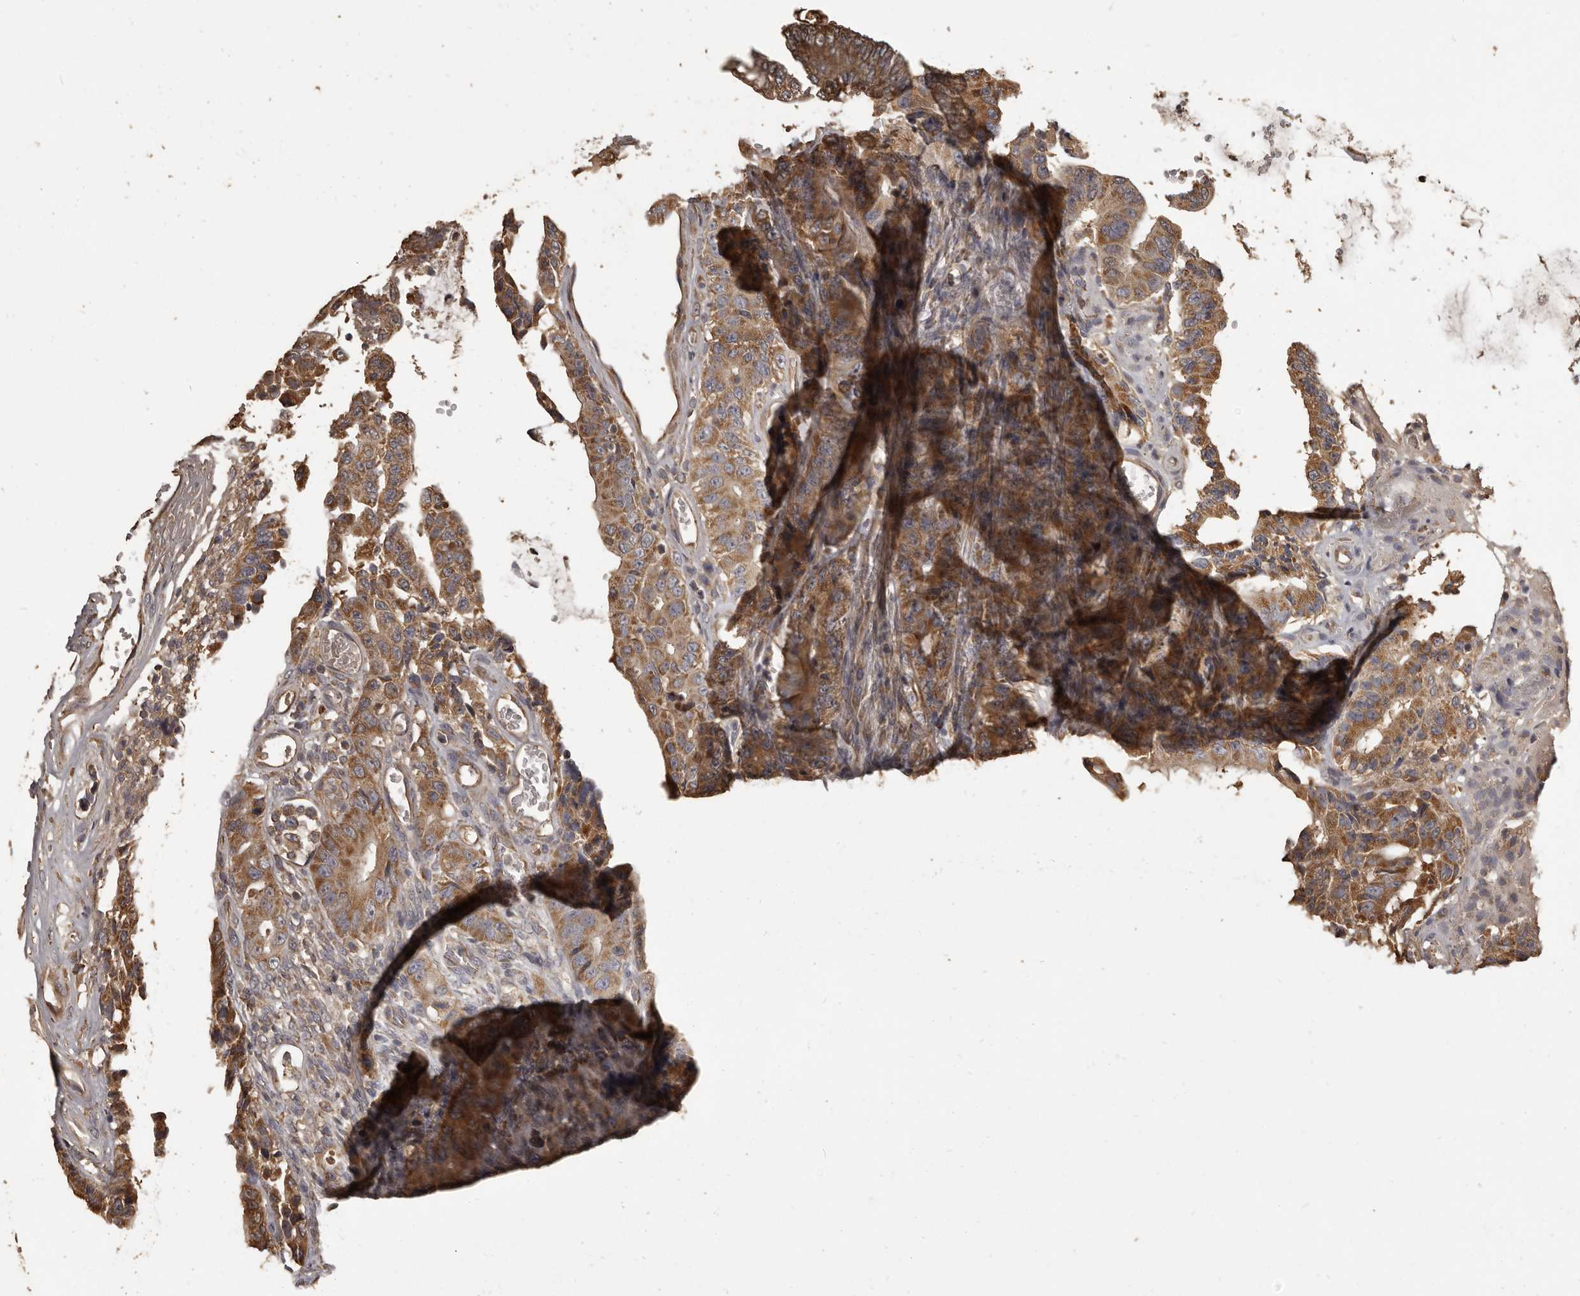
{"staining": {"intensity": "moderate", "quantity": ">75%", "location": "cytoplasmic/membranous"}, "tissue": "colorectal cancer", "cell_type": "Tumor cells", "image_type": "cancer", "snomed": [{"axis": "morphology", "description": "Adenocarcinoma, NOS"}, {"axis": "topography", "description": "Colon"}], "caption": "Colorectal cancer tissue reveals moderate cytoplasmic/membranous staining in about >75% of tumor cells, visualized by immunohistochemistry.", "gene": "MGAT5", "patient": {"sex": "male", "age": 83}}